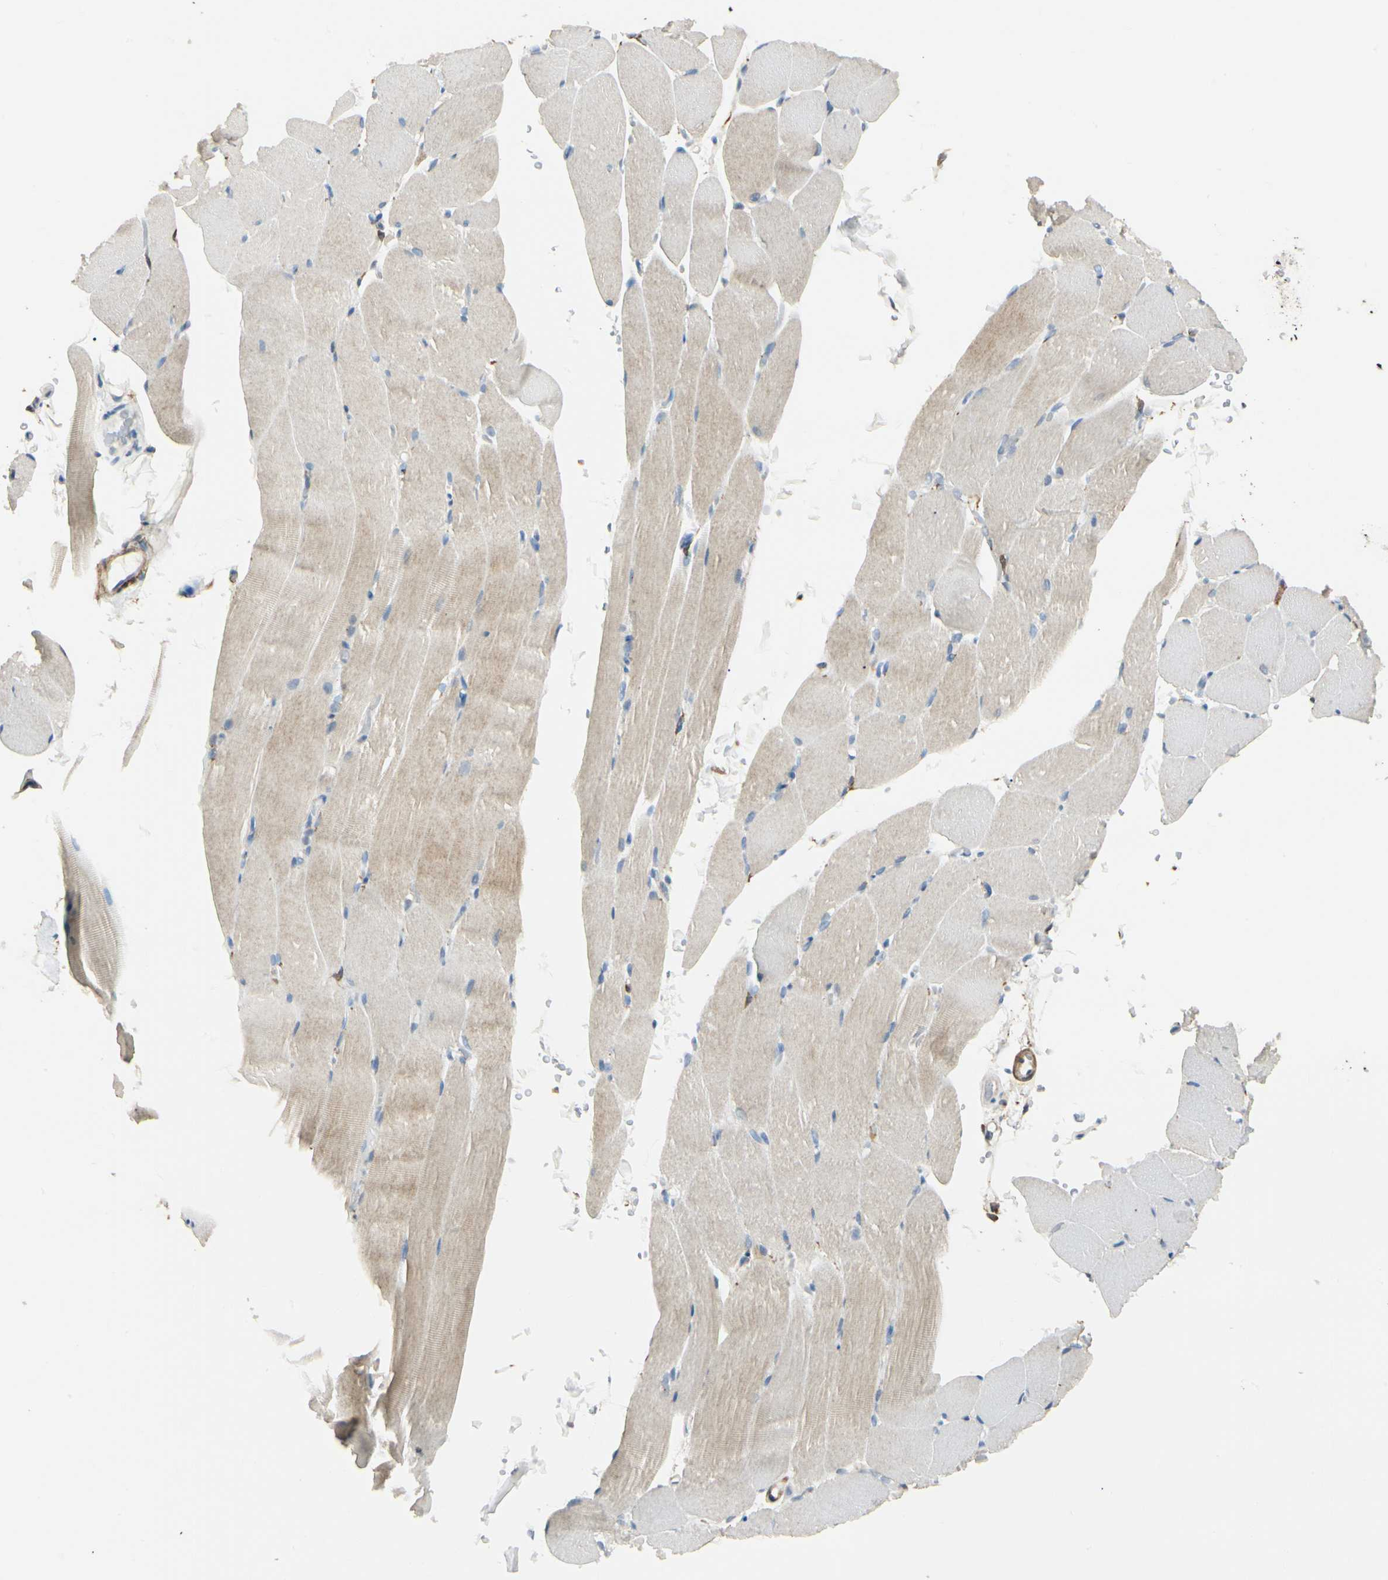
{"staining": {"intensity": "weak", "quantity": "25%-75%", "location": "cytoplasmic/membranous"}, "tissue": "skeletal muscle", "cell_type": "Myocytes", "image_type": "normal", "snomed": [{"axis": "morphology", "description": "Normal tissue, NOS"}, {"axis": "topography", "description": "Skeletal muscle"}, {"axis": "topography", "description": "Parathyroid gland"}], "caption": "Weak cytoplasmic/membranous positivity for a protein is appreciated in about 25%-75% of myocytes of benign skeletal muscle using IHC.", "gene": "AMPH", "patient": {"sex": "female", "age": 37}}